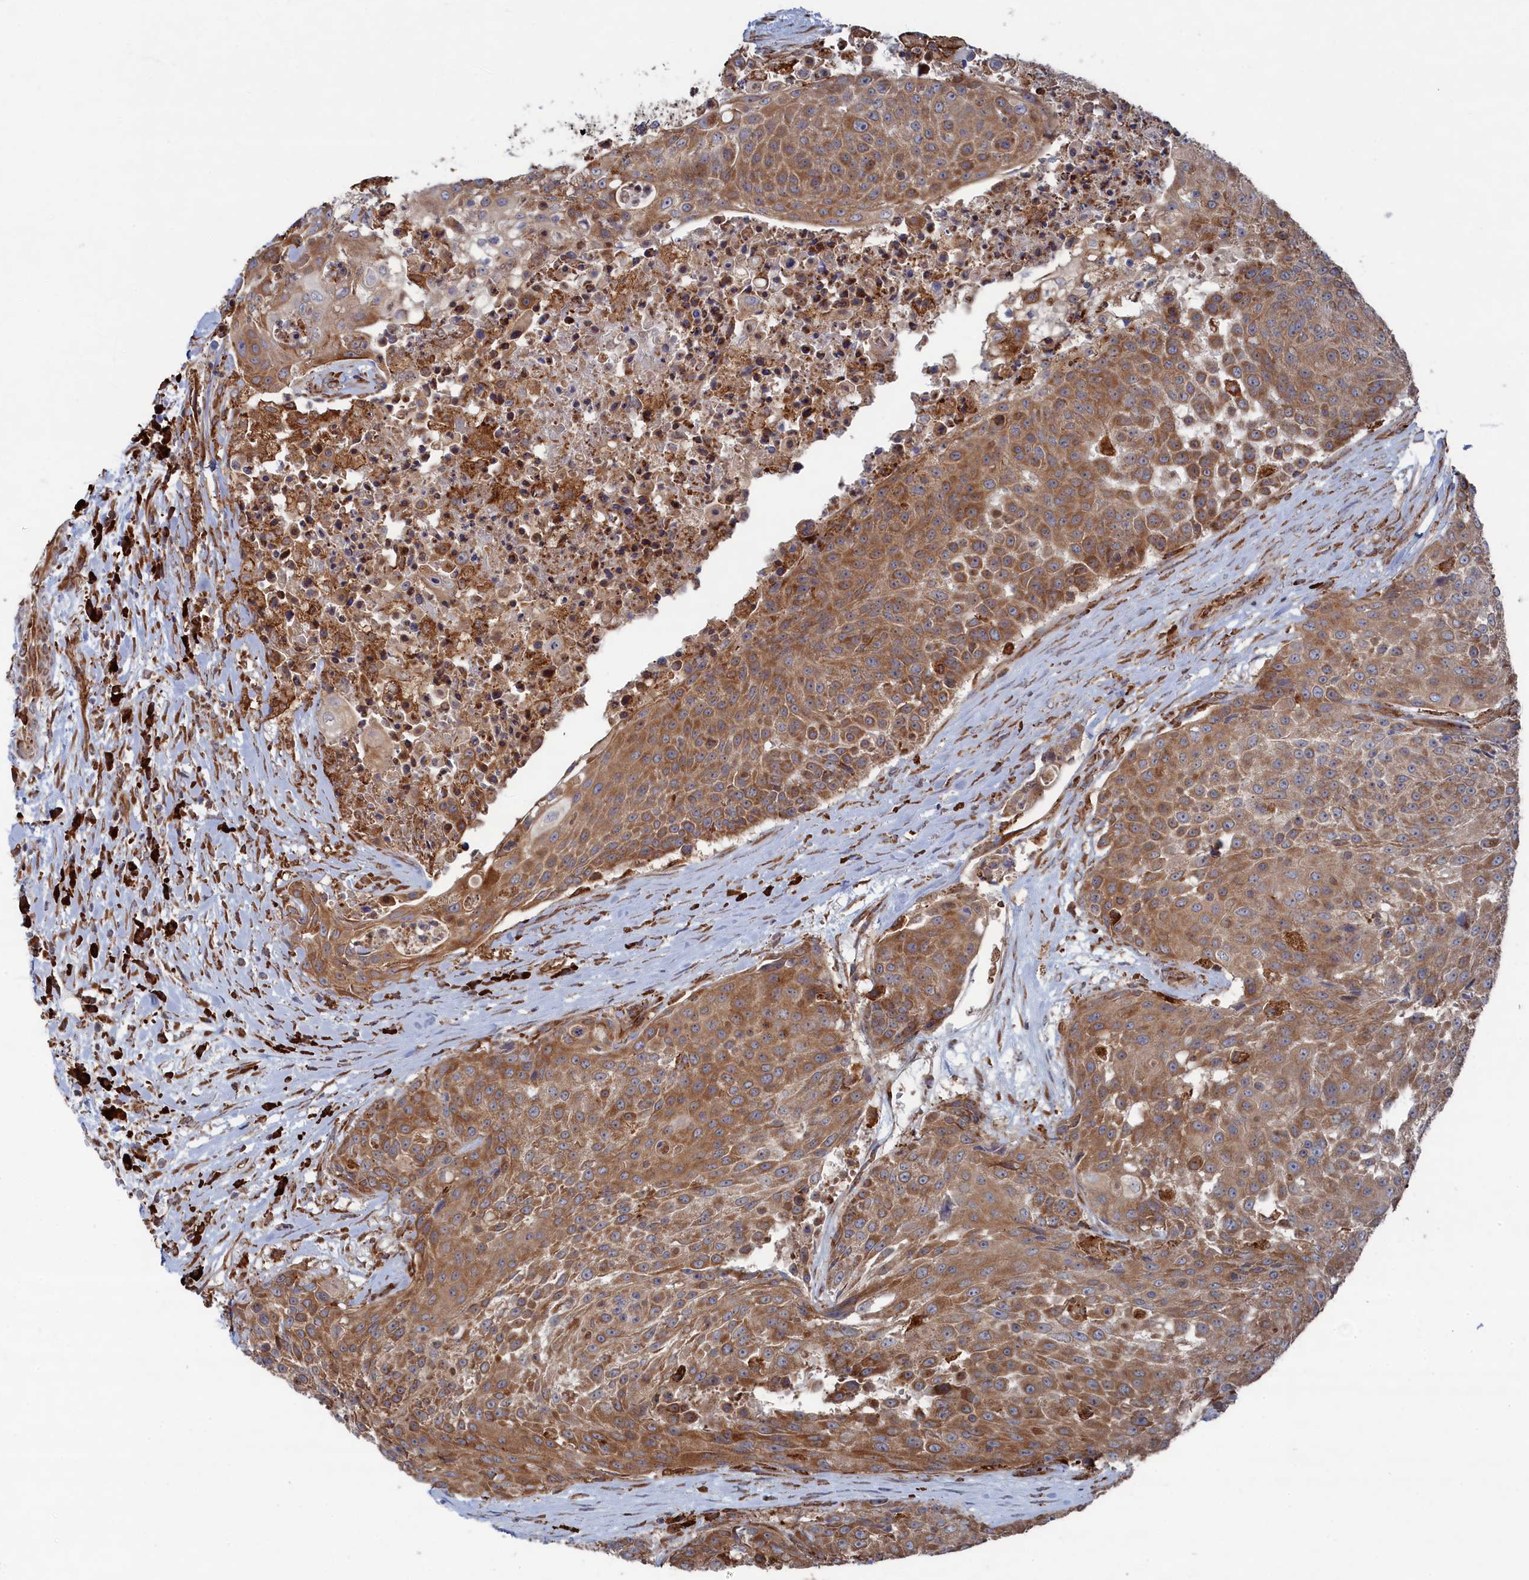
{"staining": {"intensity": "moderate", "quantity": ">75%", "location": "cytoplasmic/membranous"}, "tissue": "urothelial cancer", "cell_type": "Tumor cells", "image_type": "cancer", "snomed": [{"axis": "morphology", "description": "Urothelial carcinoma, High grade"}, {"axis": "topography", "description": "Urinary bladder"}], "caption": "Immunohistochemical staining of human urothelial carcinoma (high-grade) displays moderate cytoplasmic/membranous protein staining in about >75% of tumor cells.", "gene": "BPIFB6", "patient": {"sex": "female", "age": 63}}